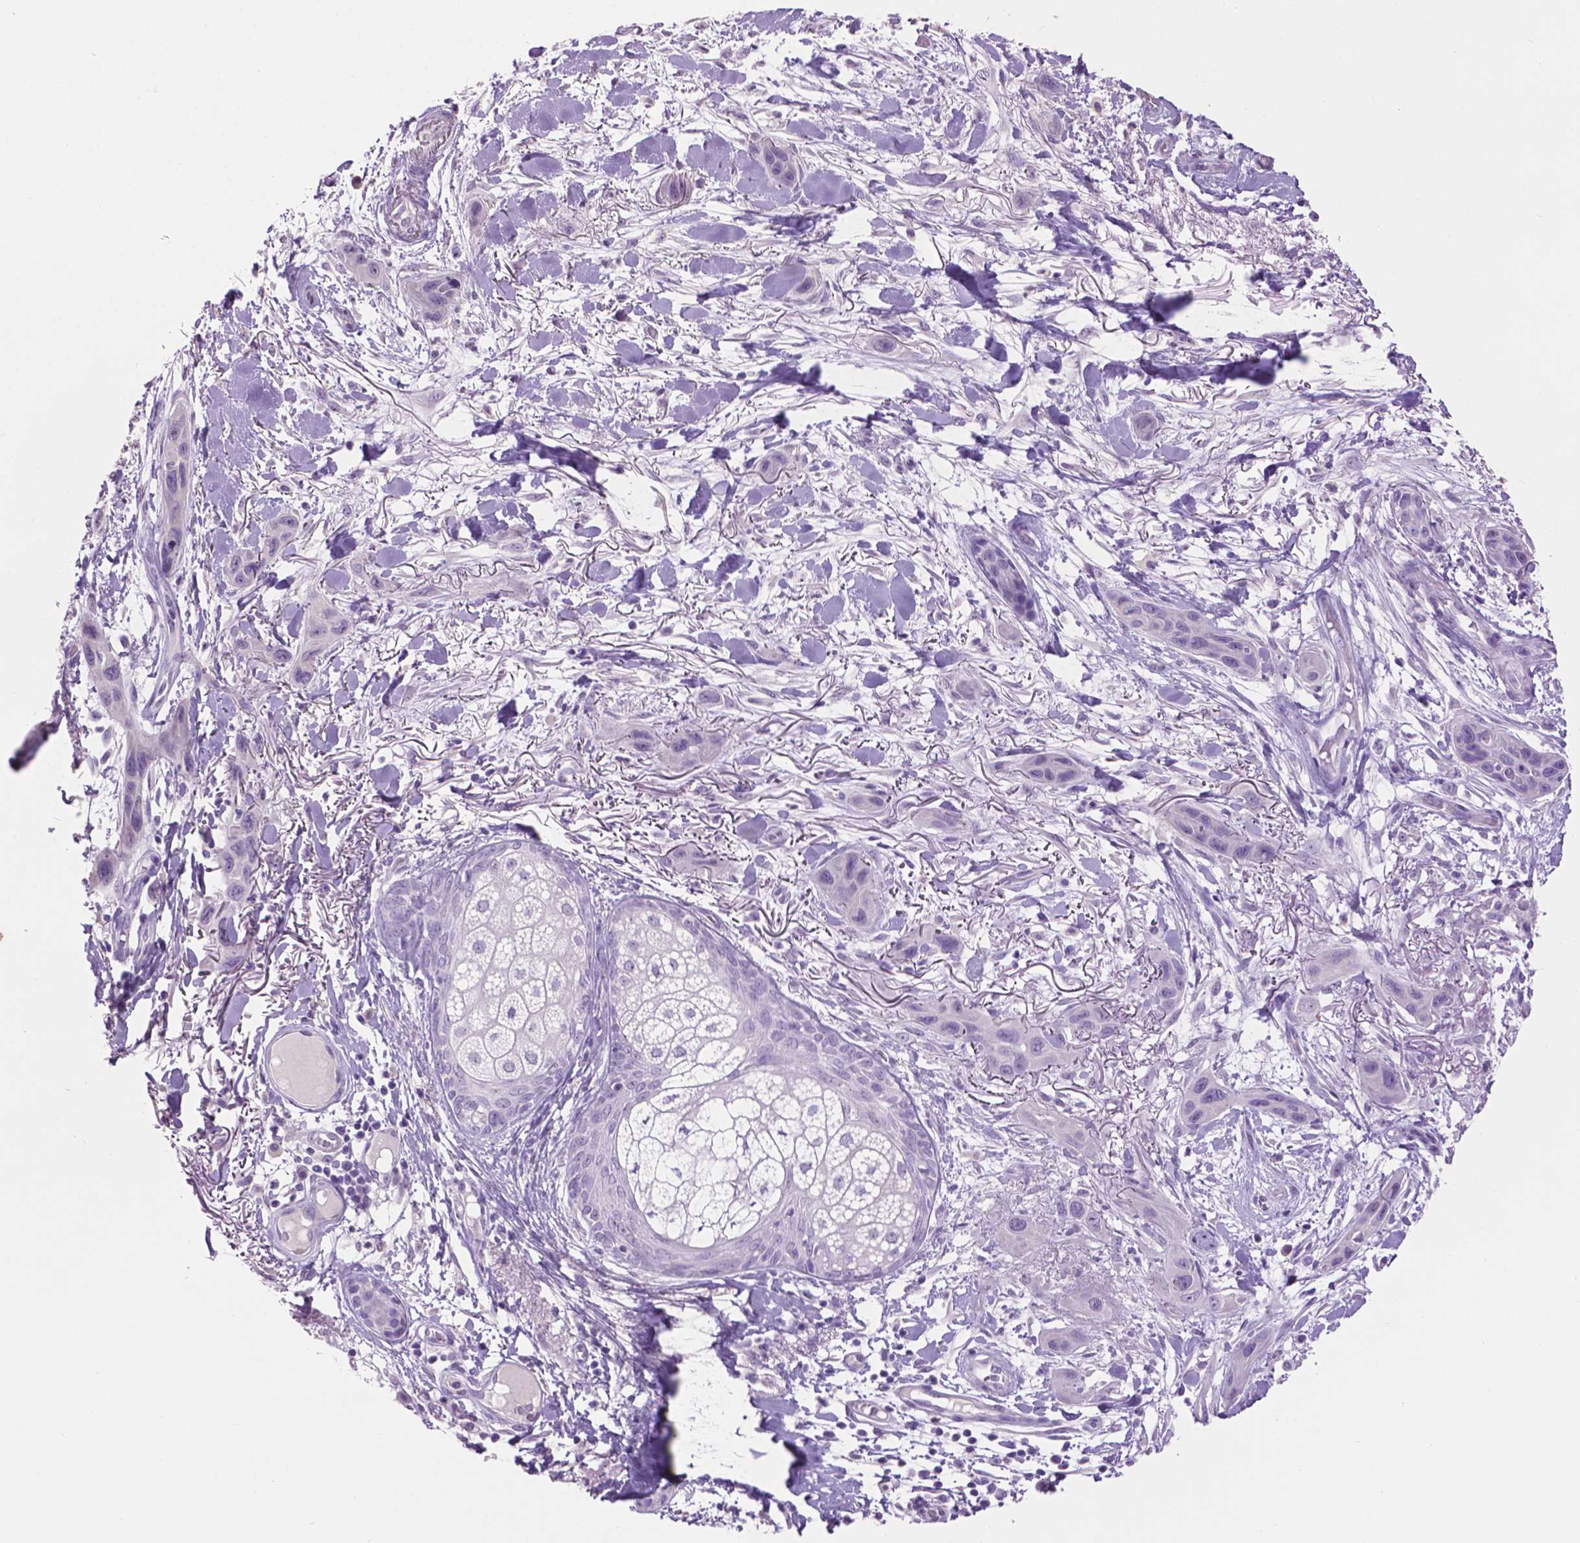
{"staining": {"intensity": "negative", "quantity": "none", "location": "none"}, "tissue": "skin cancer", "cell_type": "Tumor cells", "image_type": "cancer", "snomed": [{"axis": "morphology", "description": "Squamous cell carcinoma, NOS"}, {"axis": "topography", "description": "Skin"}], "caption": "Immunohistochemistry micrograph of neoplastic tissue: skin squamous cell carcinoma stained with DAB (3,3'-diaminobenzidine) exhibits no significant protein staining in tumor cells.", "gene": "CRYBA4", "patient": {"sex": "male", "age": 79}}